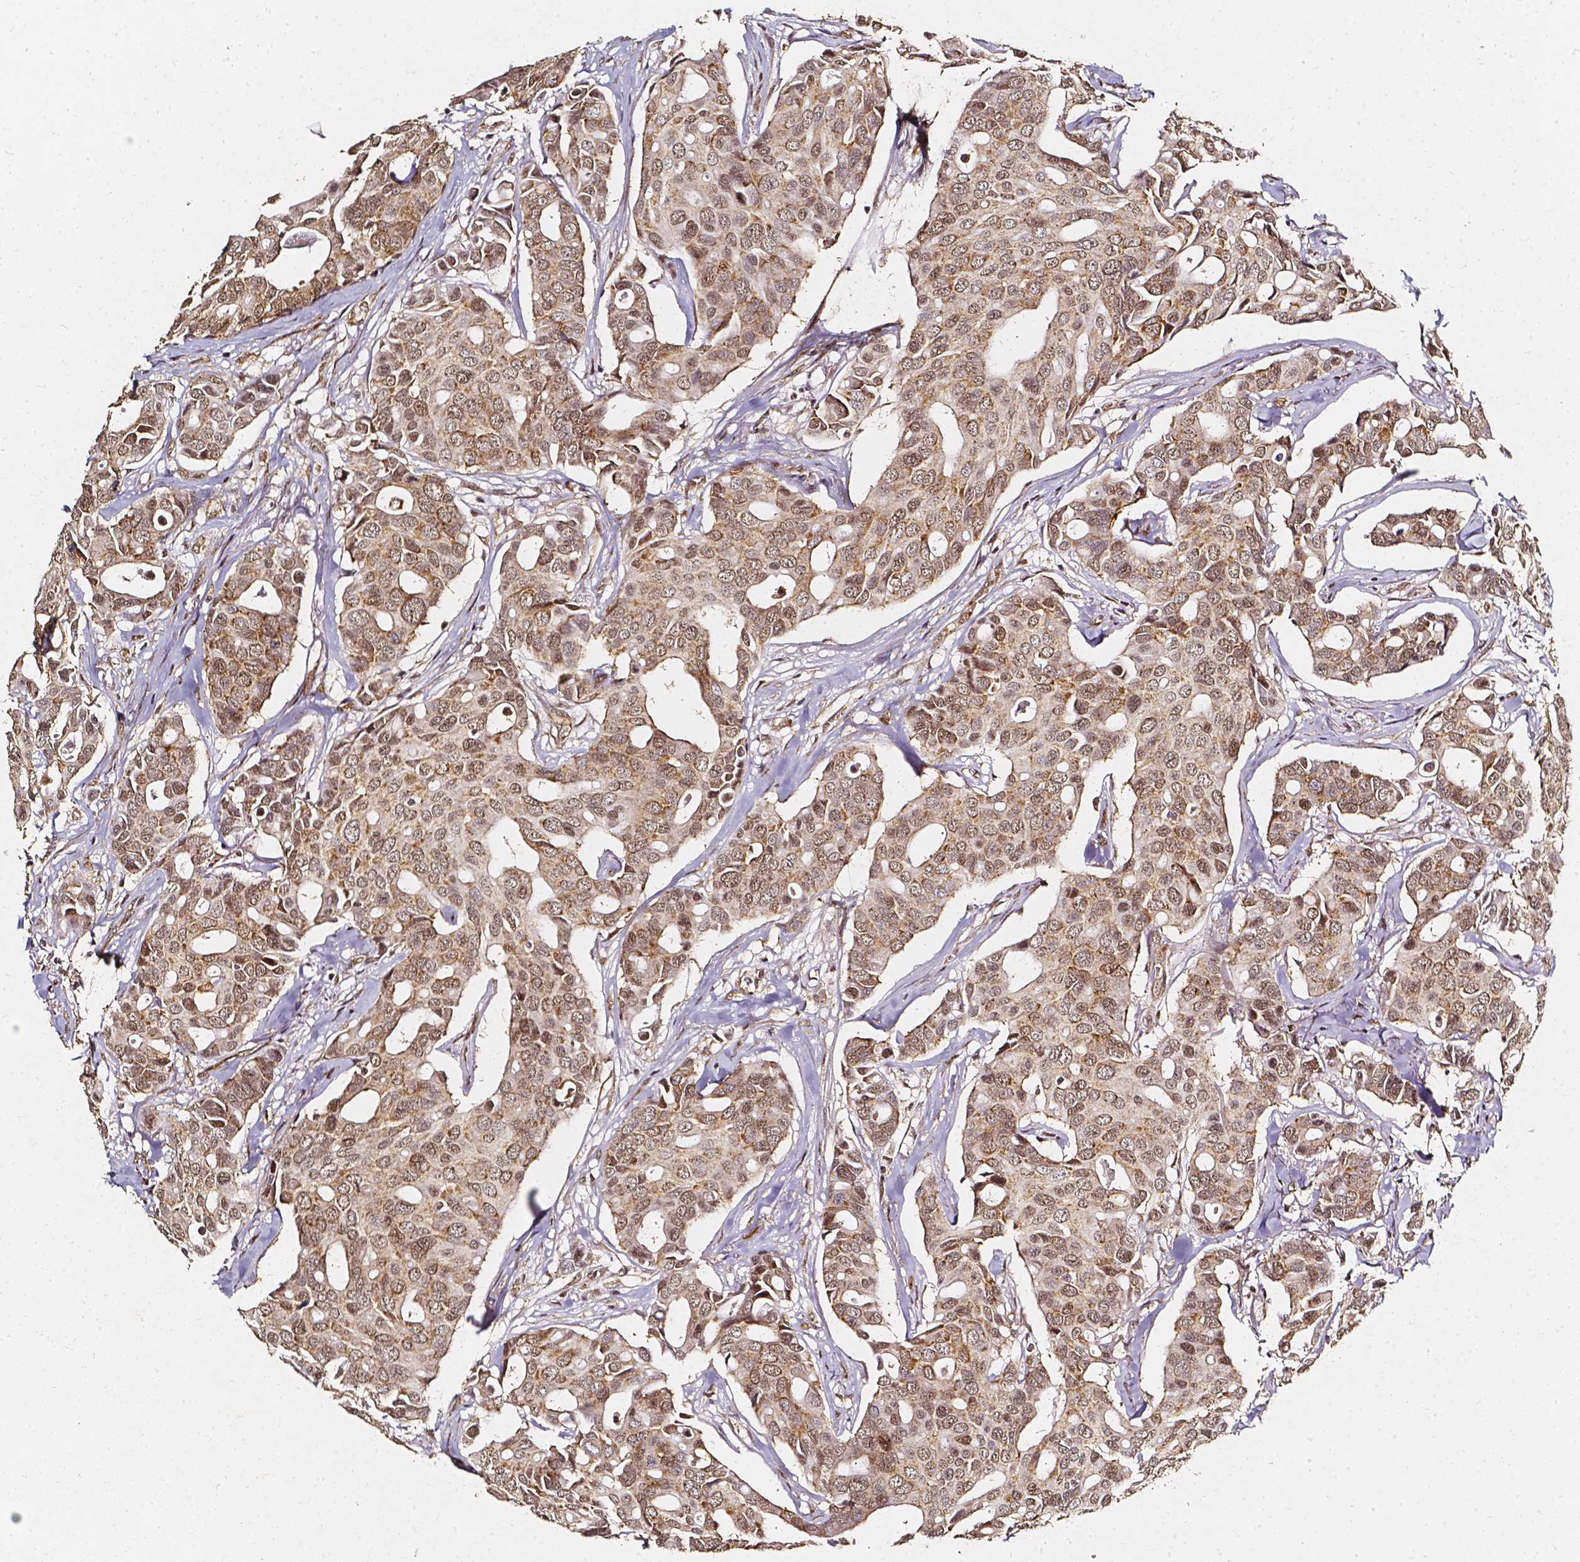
{"staining": {"intensity": "moderate", "quantity": ">75%", "location": "cytoplasmic/membranous,nuclear"}, "tissue": "breast cancer", "cell_type": "Tumor cells", "image_type": "cancer", "snomed": [{"axis": "morphology", "description": "Duct carcinoma"}, {"axis": "topography", "description": "Breast"}], "caption": "This is a photomicrograph of IHC staining of intraductal carcinoma (breast), which shows moderate staining in the cytoplasmic/membranous and nuclear of tumor cells.", "gene": "SMN1", "patient": {"sex": "female", "age": 54}}